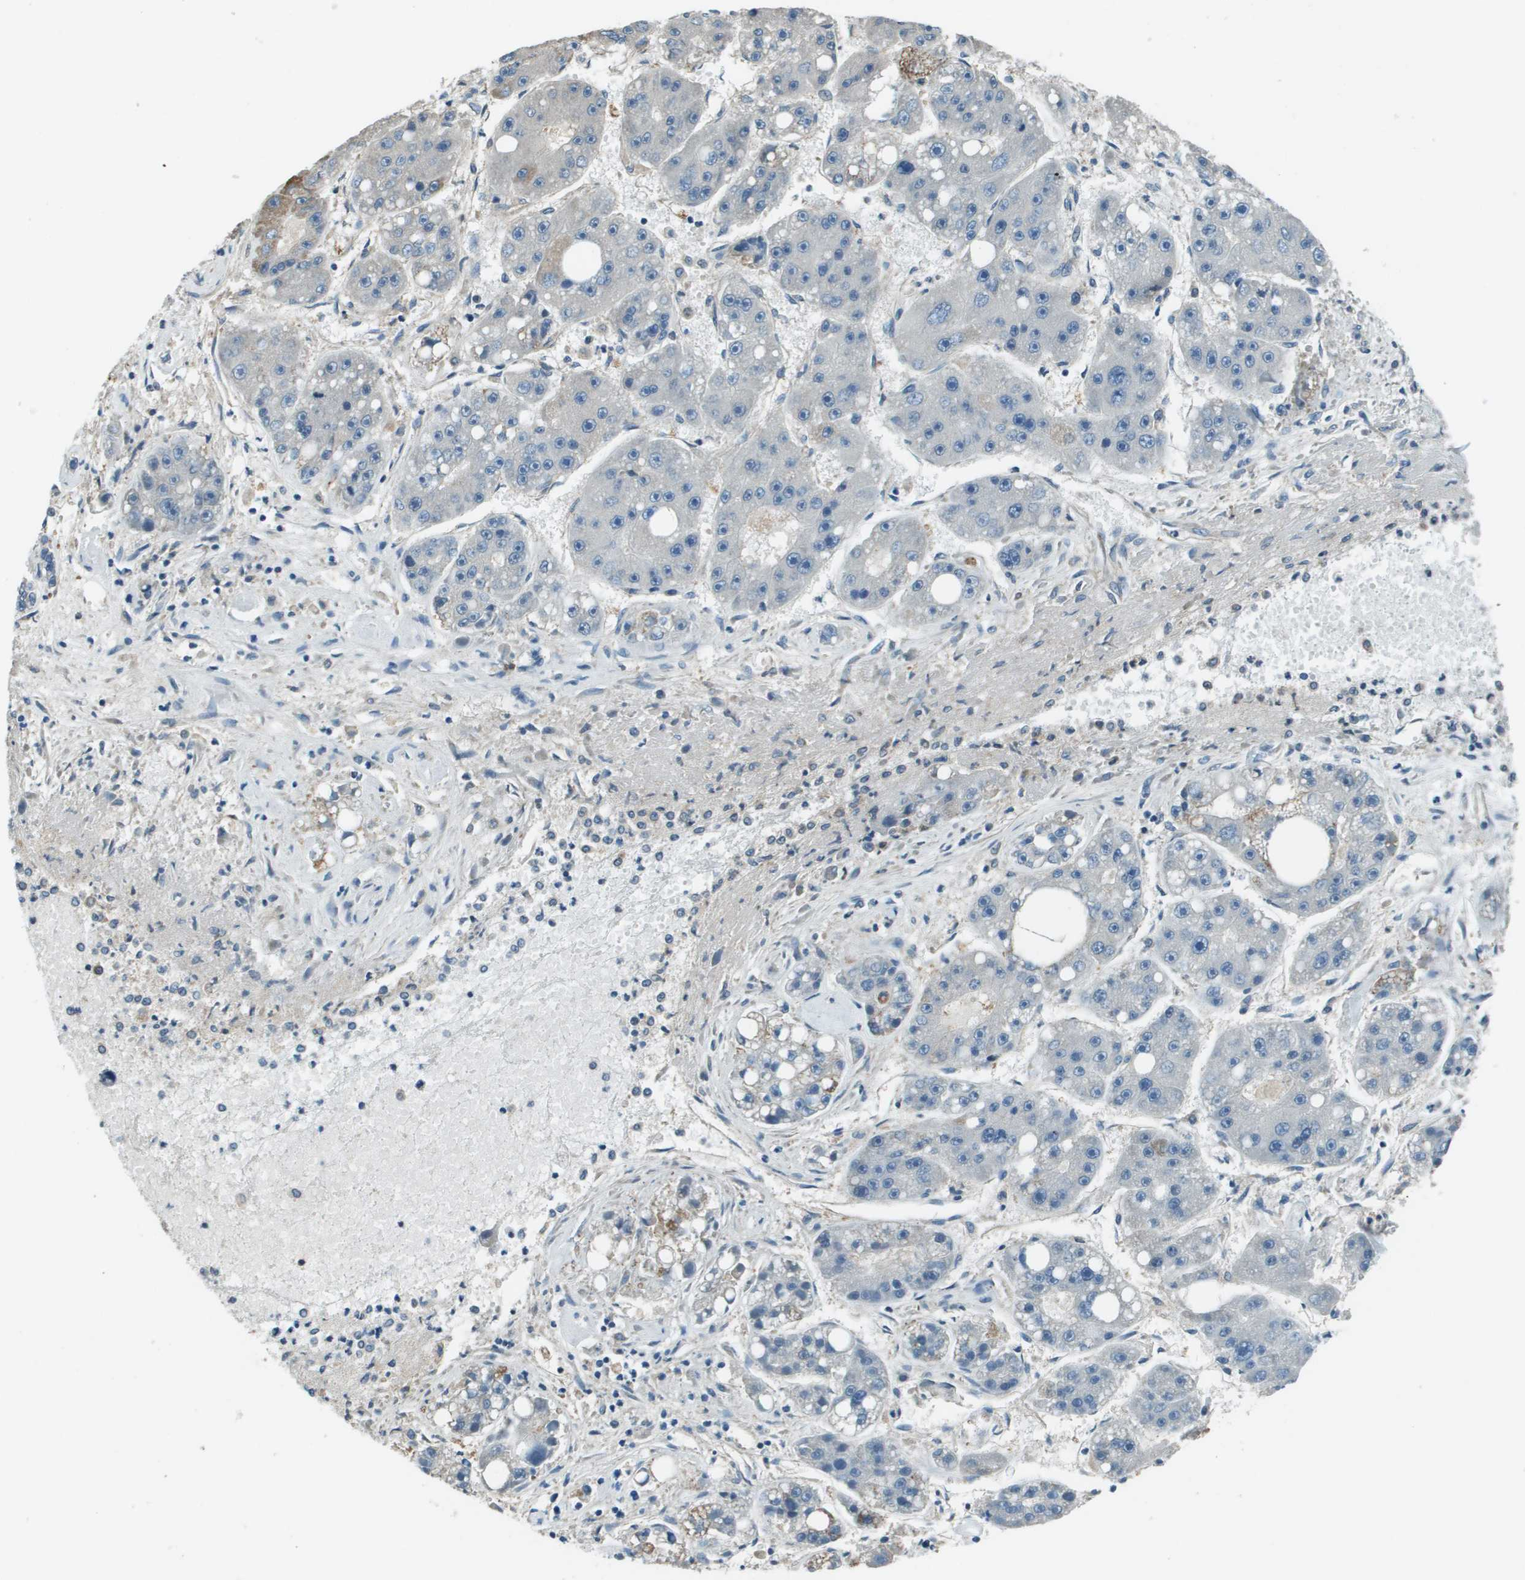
{"staining": {"intensity": "negative", "quantity": "none", "location": "none"}, "tissue": "liver cancer", "cell_type": "Tumor cells", "image_type": "cancer", "snomed": [{"axis": "morphology", "description": "Carcinoma, Hepatocellular, NOS"}, {"axis": "topography", "description": "Liver"}], "caption": "An IHC histopathology image of liver hepatocellular carcinoma is shown. There is no staining in tumor cells of liver hepatocellular carcinoma.", "gene": "TMEM51", "patient": {"sex": "female", "age": 61}}